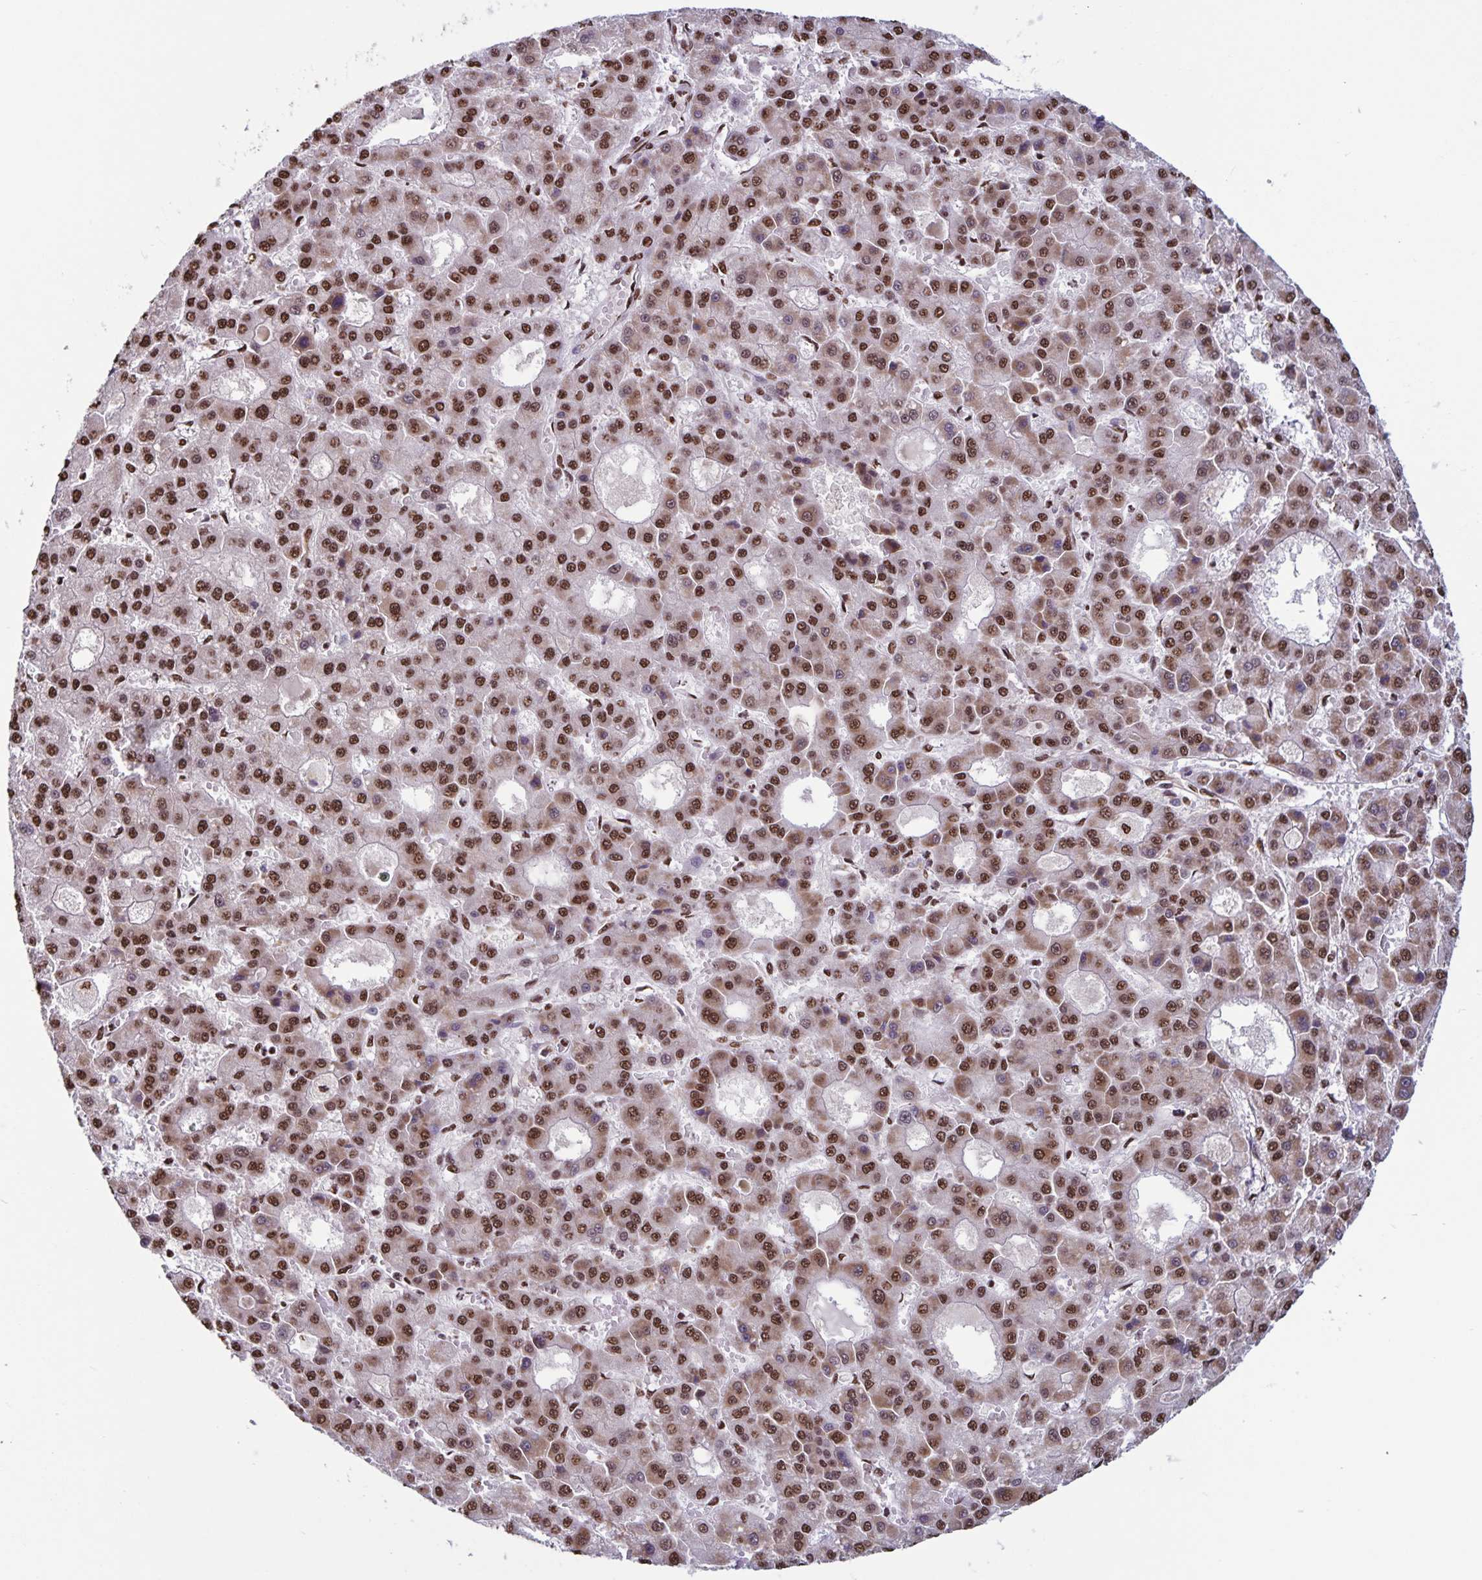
{"staining": {"intensity": "moderate", "quantity": ">75%", "location": "nuclear"}, "tissue": "liver cancer", "cell_type": "Tumor cells", "image_type": "cancer", "snomed": [{"axis": "morphology", "description": "Carcinoma, Hepatocellular, NOS"}, {"axis": "topography", "description": "Liver"}], "caption": "Protein staining of liver cancer tissue demonstrates moderate nuclear staining in approximately >75% of tumor cells. Nuclei are stained in blue.", "gene": "DUT", "patient": {"sex": "male", "age": 70}}